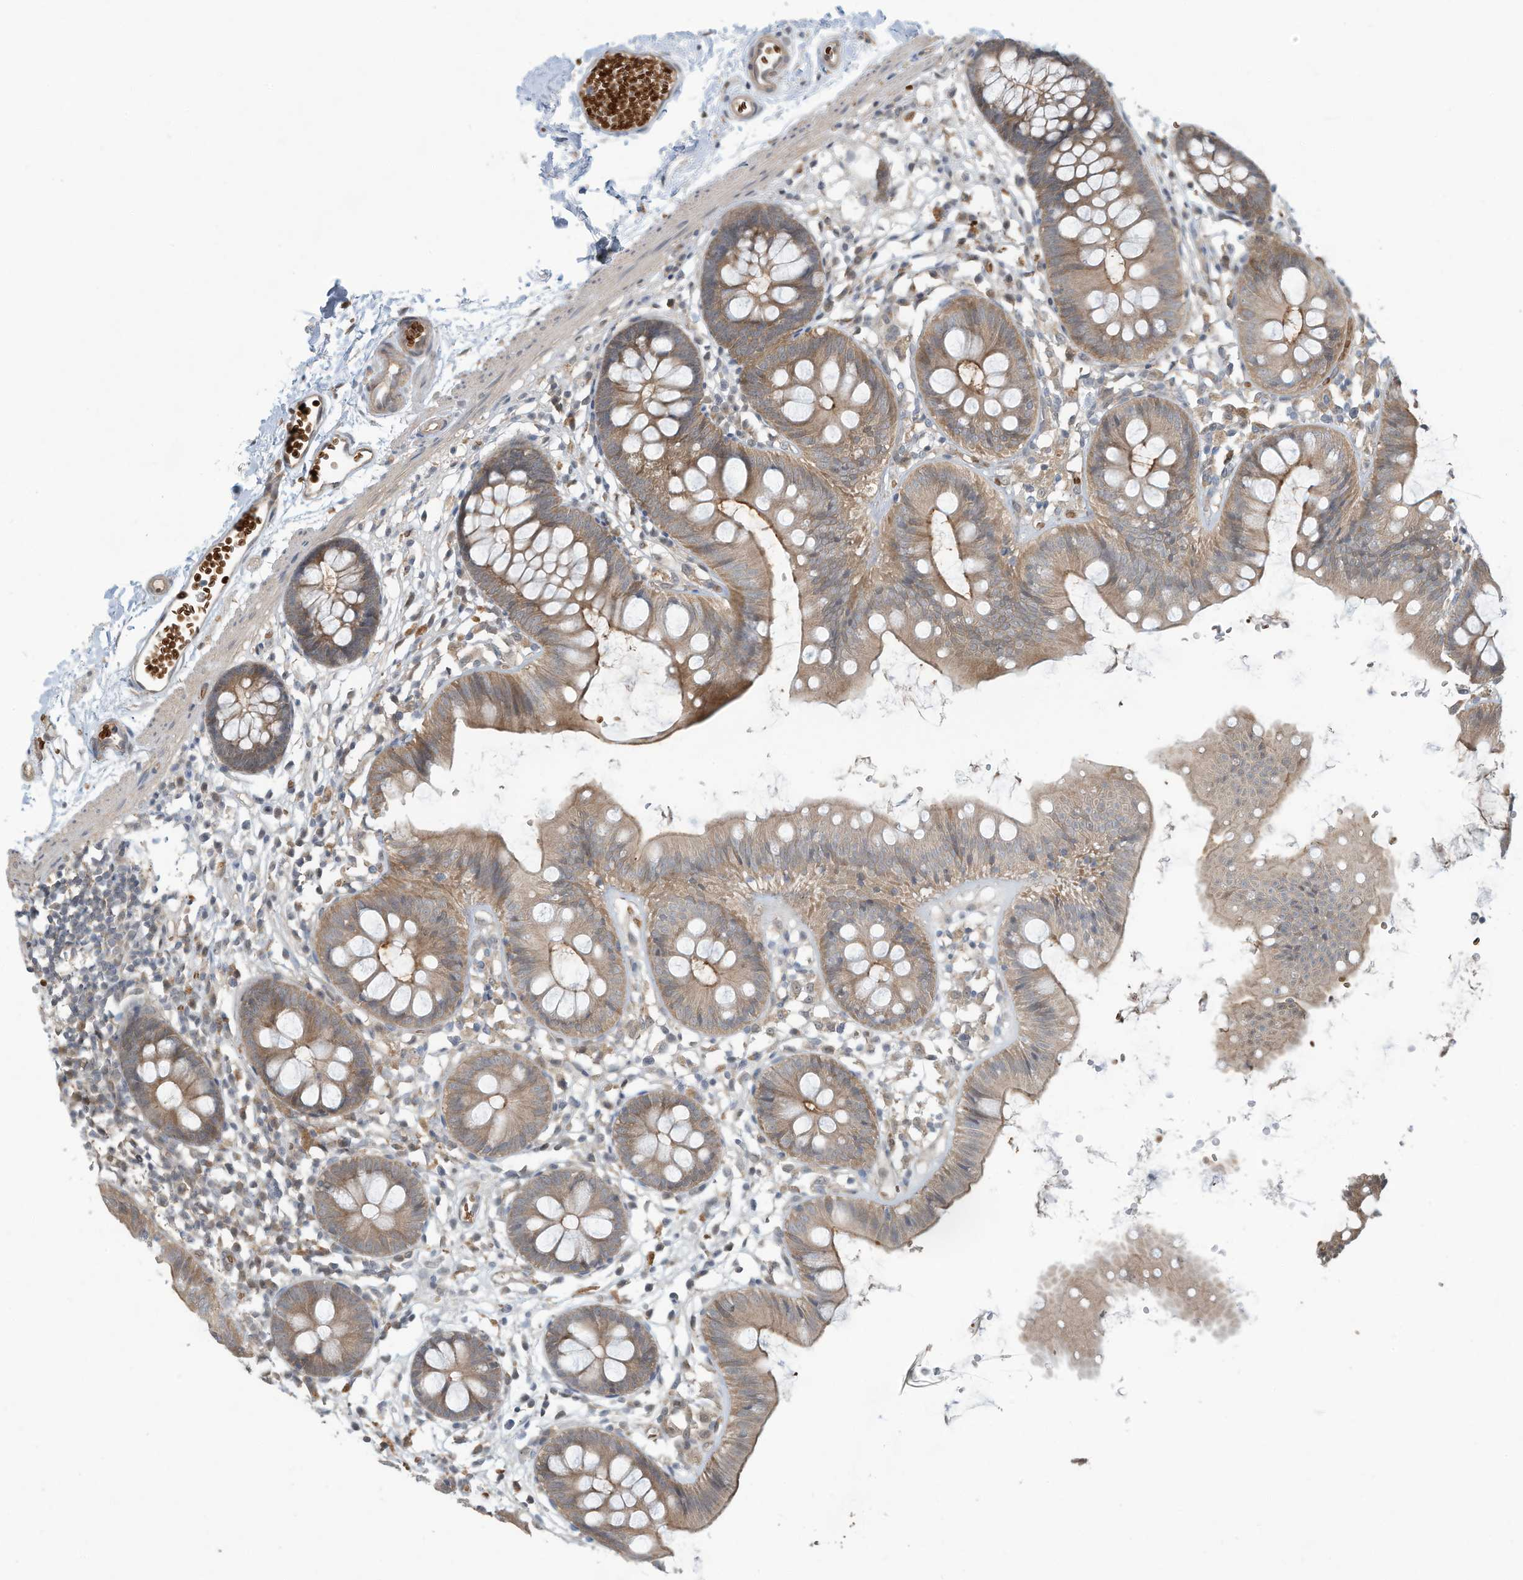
{"staining": {"intensity": "negative", "quantity": "none", "location": "none"}, "tissue": "colon", "cell_type": "Endothelial cells", "image_type": "normal", "snomed": [{"axis": "morphology", "description": "Normal tissue, NOS"}, {"axis": "topography", "description": "Colon"}], "caption": "The photomicrograph exhibits no significant positivity in endothelial cells of colon. The staining is performed using DAB brown chromogen with nuclei counter-stained in using hematoxylin.", "gene": "ERI2", "patient": {"sex": "male", "age": 56}}